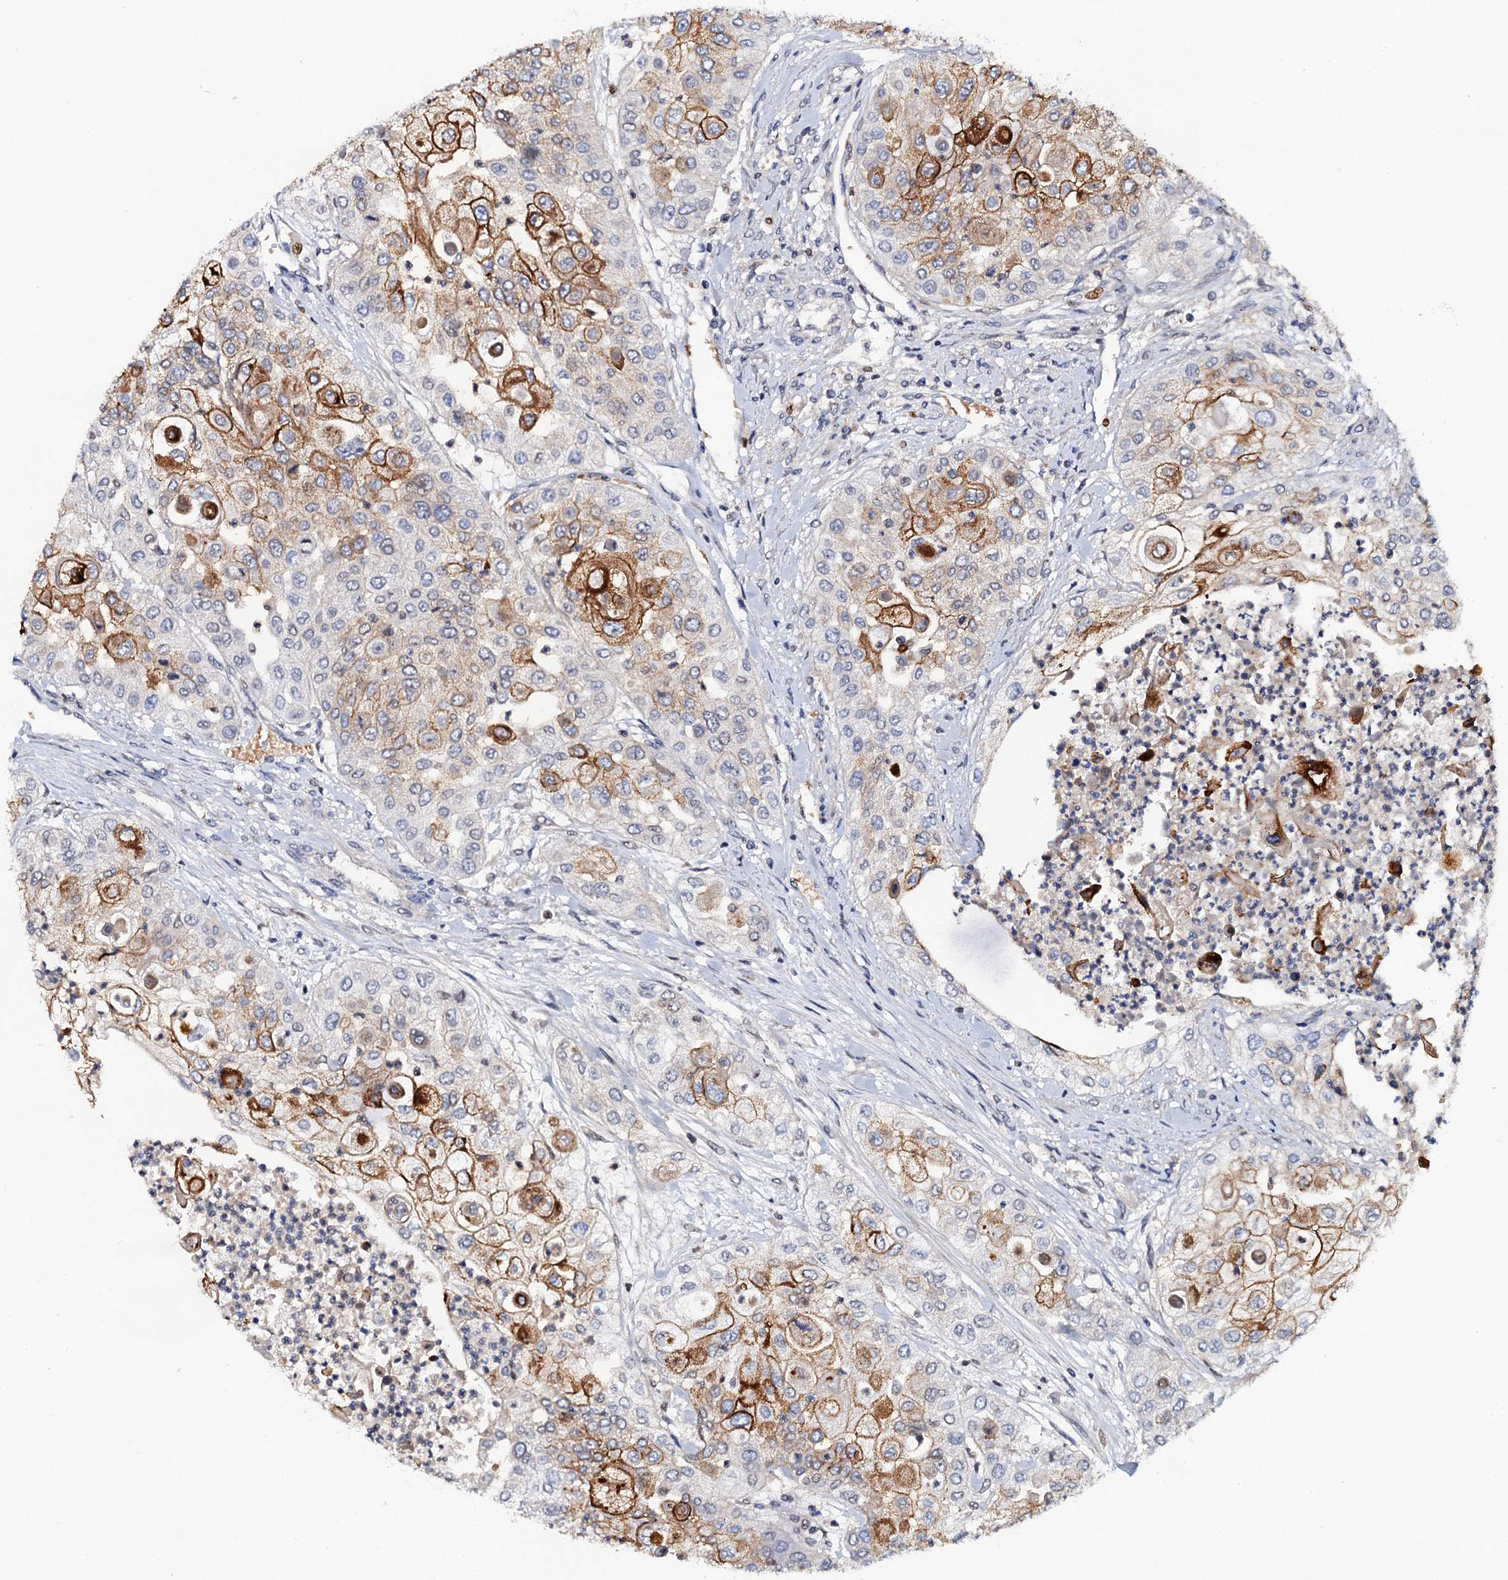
{"staining": {"intensity": "strong", "quantity": "<25%", "location": "cytoplasmic/membranous"}, "tissue": "urothelial cancer", "cell_type": "Tumor cells", "image_type": "cancer", "snomed": [{"axis": "morphology", "description": "Urothelial carcinoma, High grade"}, {"axis": "topography", "description": "Urinary bladder"}], "caption": "Brown immunohistochemical staining in urothelial carcinoma (high-grade) reveals strong cytoplasmic/membranous staining in approximately <25% of tumor cells.", "gene": "LYPD3", "patient": {"sex": "female", "age": 79}}